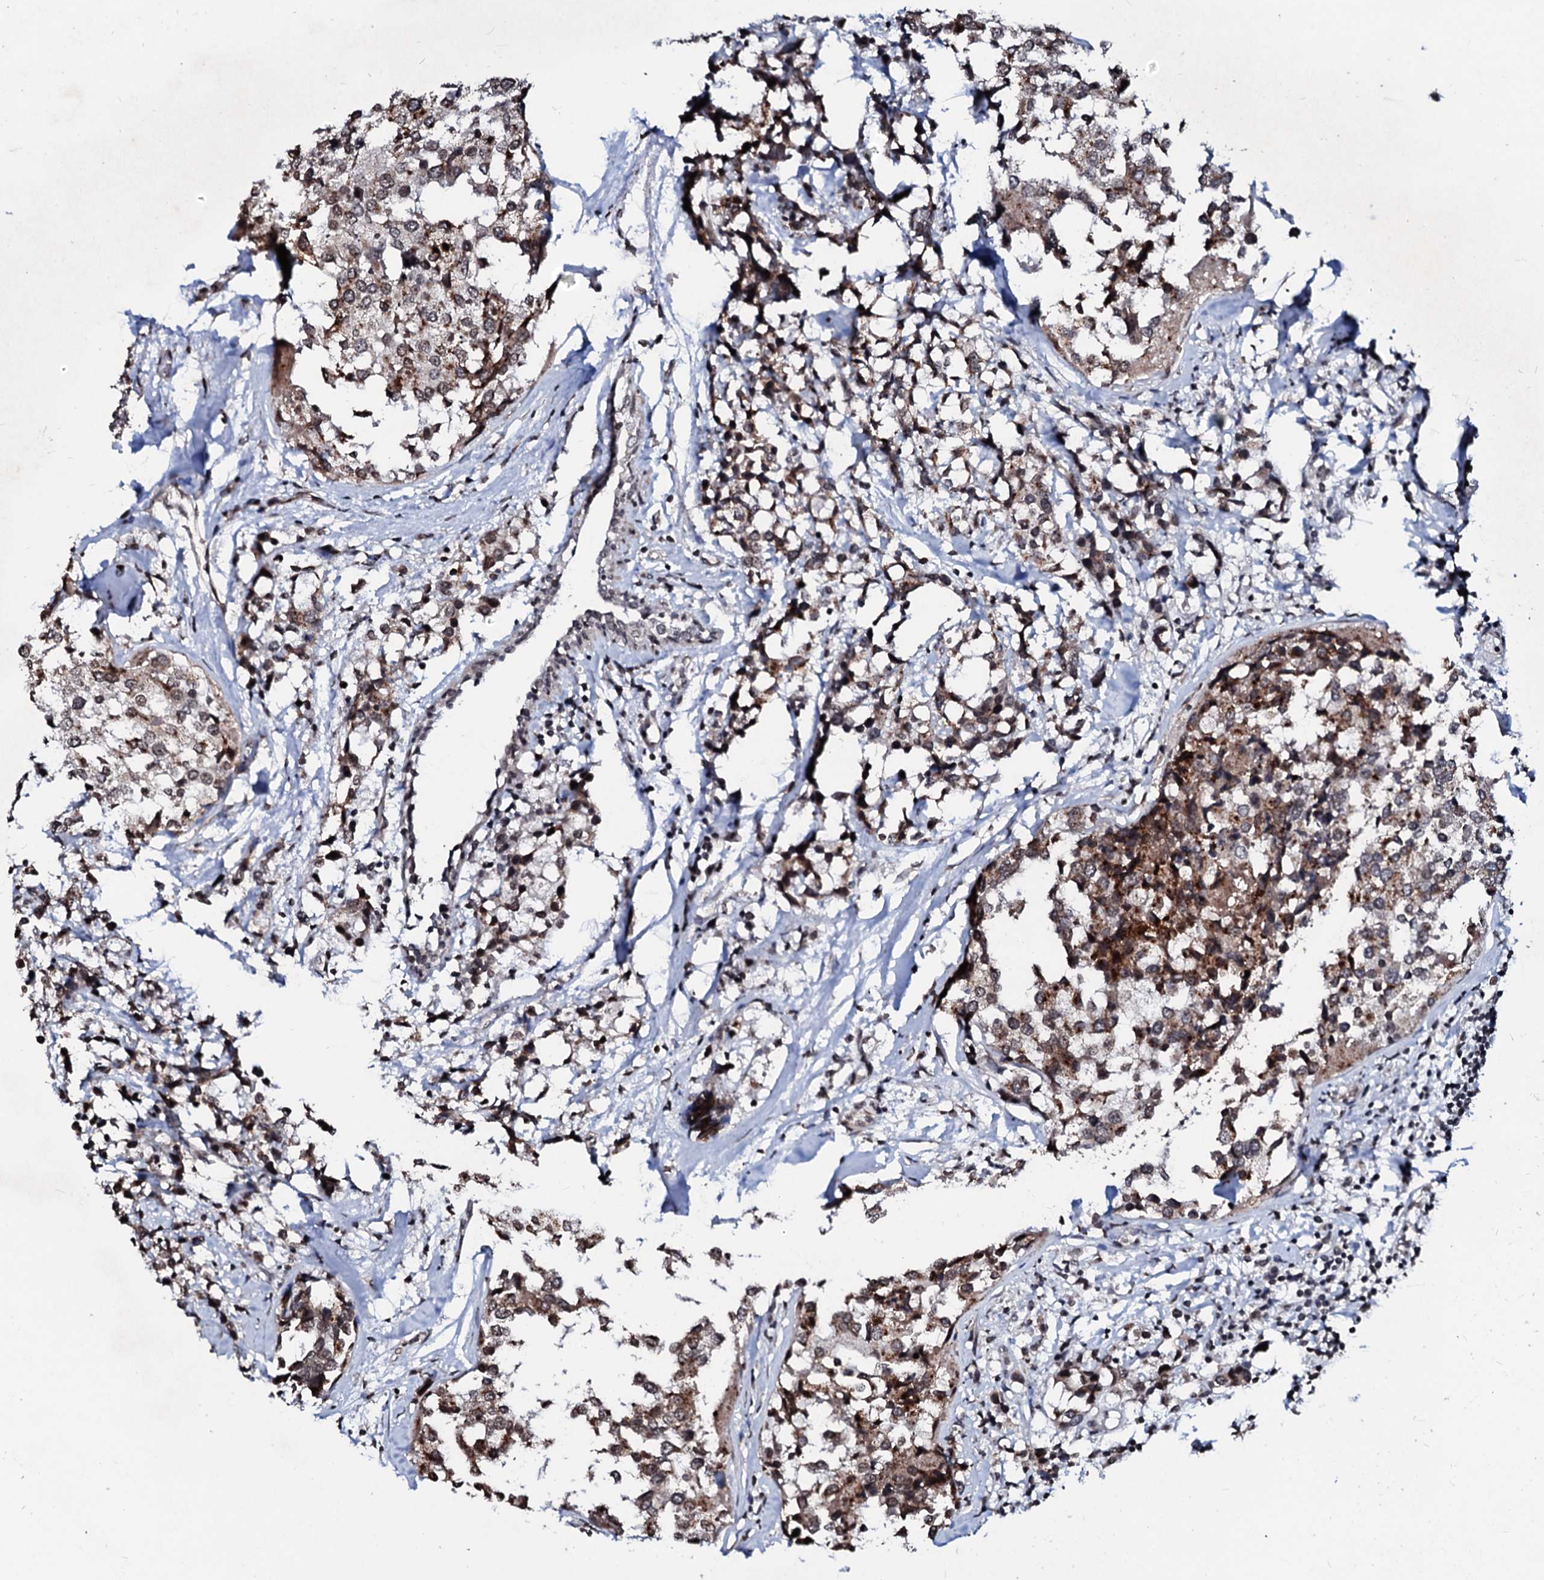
{"staining": {"intensity": "moderate", "quantity": ">75%", "location": "cytoplasmic/membranous,nuclear"}, "tissue": "breast cancer", "cell_type": "Tumor cells", "image_type": "cancer", "snomed": [{"axis": "morphology", "description": "Lobular carcinoma"}, {"axis": "topography", "description": "Breast"}], "caption": "This micrograph exhibits breast lobular carcinoma stained with immunohistochemistry to label a protein in brown. The cytoplasmic/membranous and nuclear of tumor cells show moderate positivity for the protein. Nuclei are counter-stained blue.", "gene": "LSM11", "patient": {"sex": "female", "age": 59}}